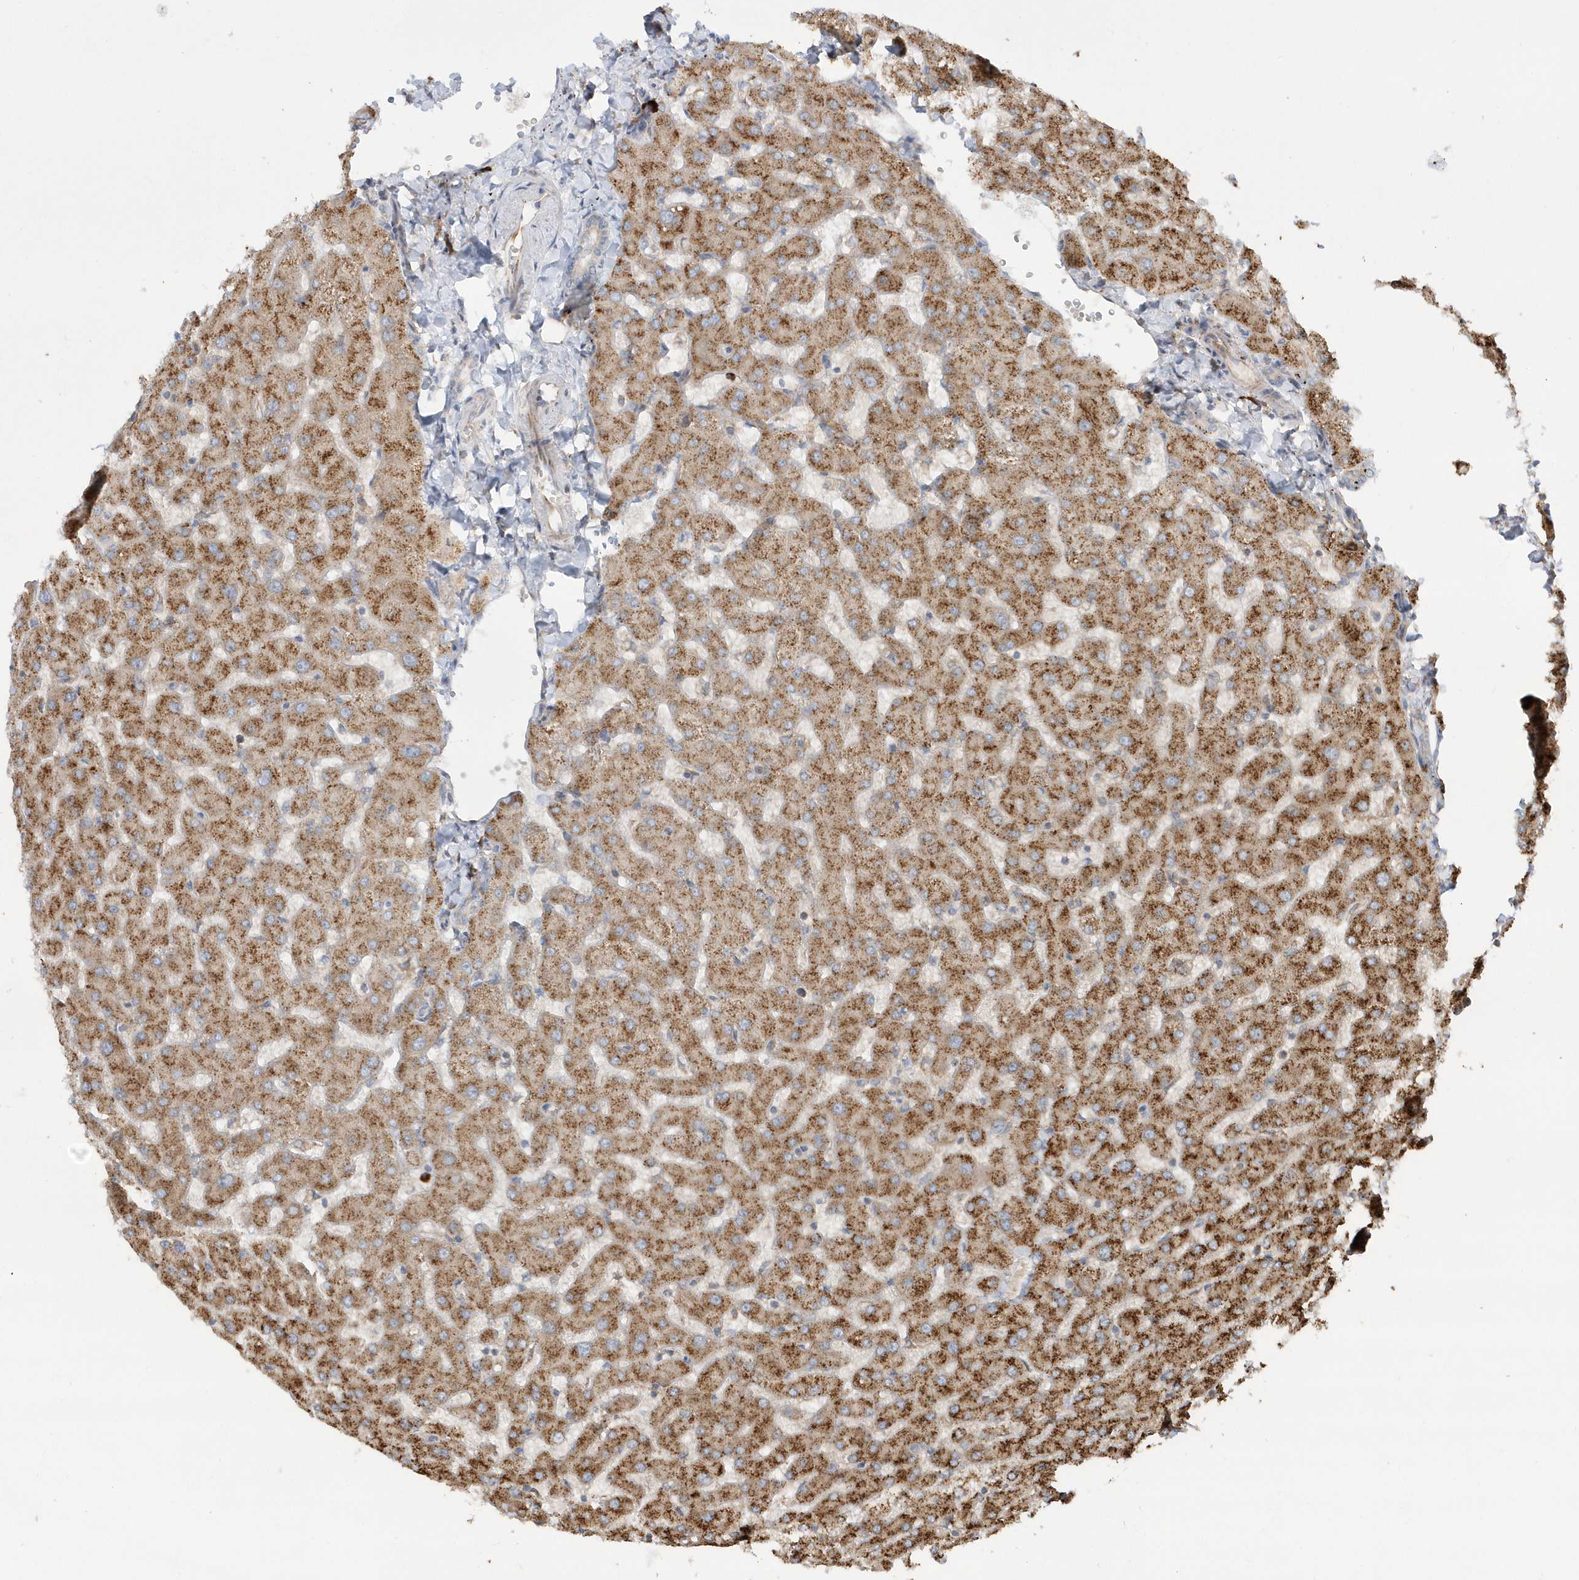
{"staining": {"intensity": "weak", "quantity": "25%-75%", "location": "cytoplasmic/membranous"}, "tissue": "liver", "cell_type": "Cholangiocytes", "image_type": "normal", "snomed": [{"axis": "morphology", "description": "Normal tissue, NOS"}, {"axis": "topography", "description": "Liver"}], "caption": "Cholangiocytes reveal low levels of weak cytoplasmic/membranous positivity in approximately 25%-75% of cells in unremarkable human liver. Nuclei are stained in blue.", "gene": "SH3BP2", "patient": {"sex": "female", "age": 63}}